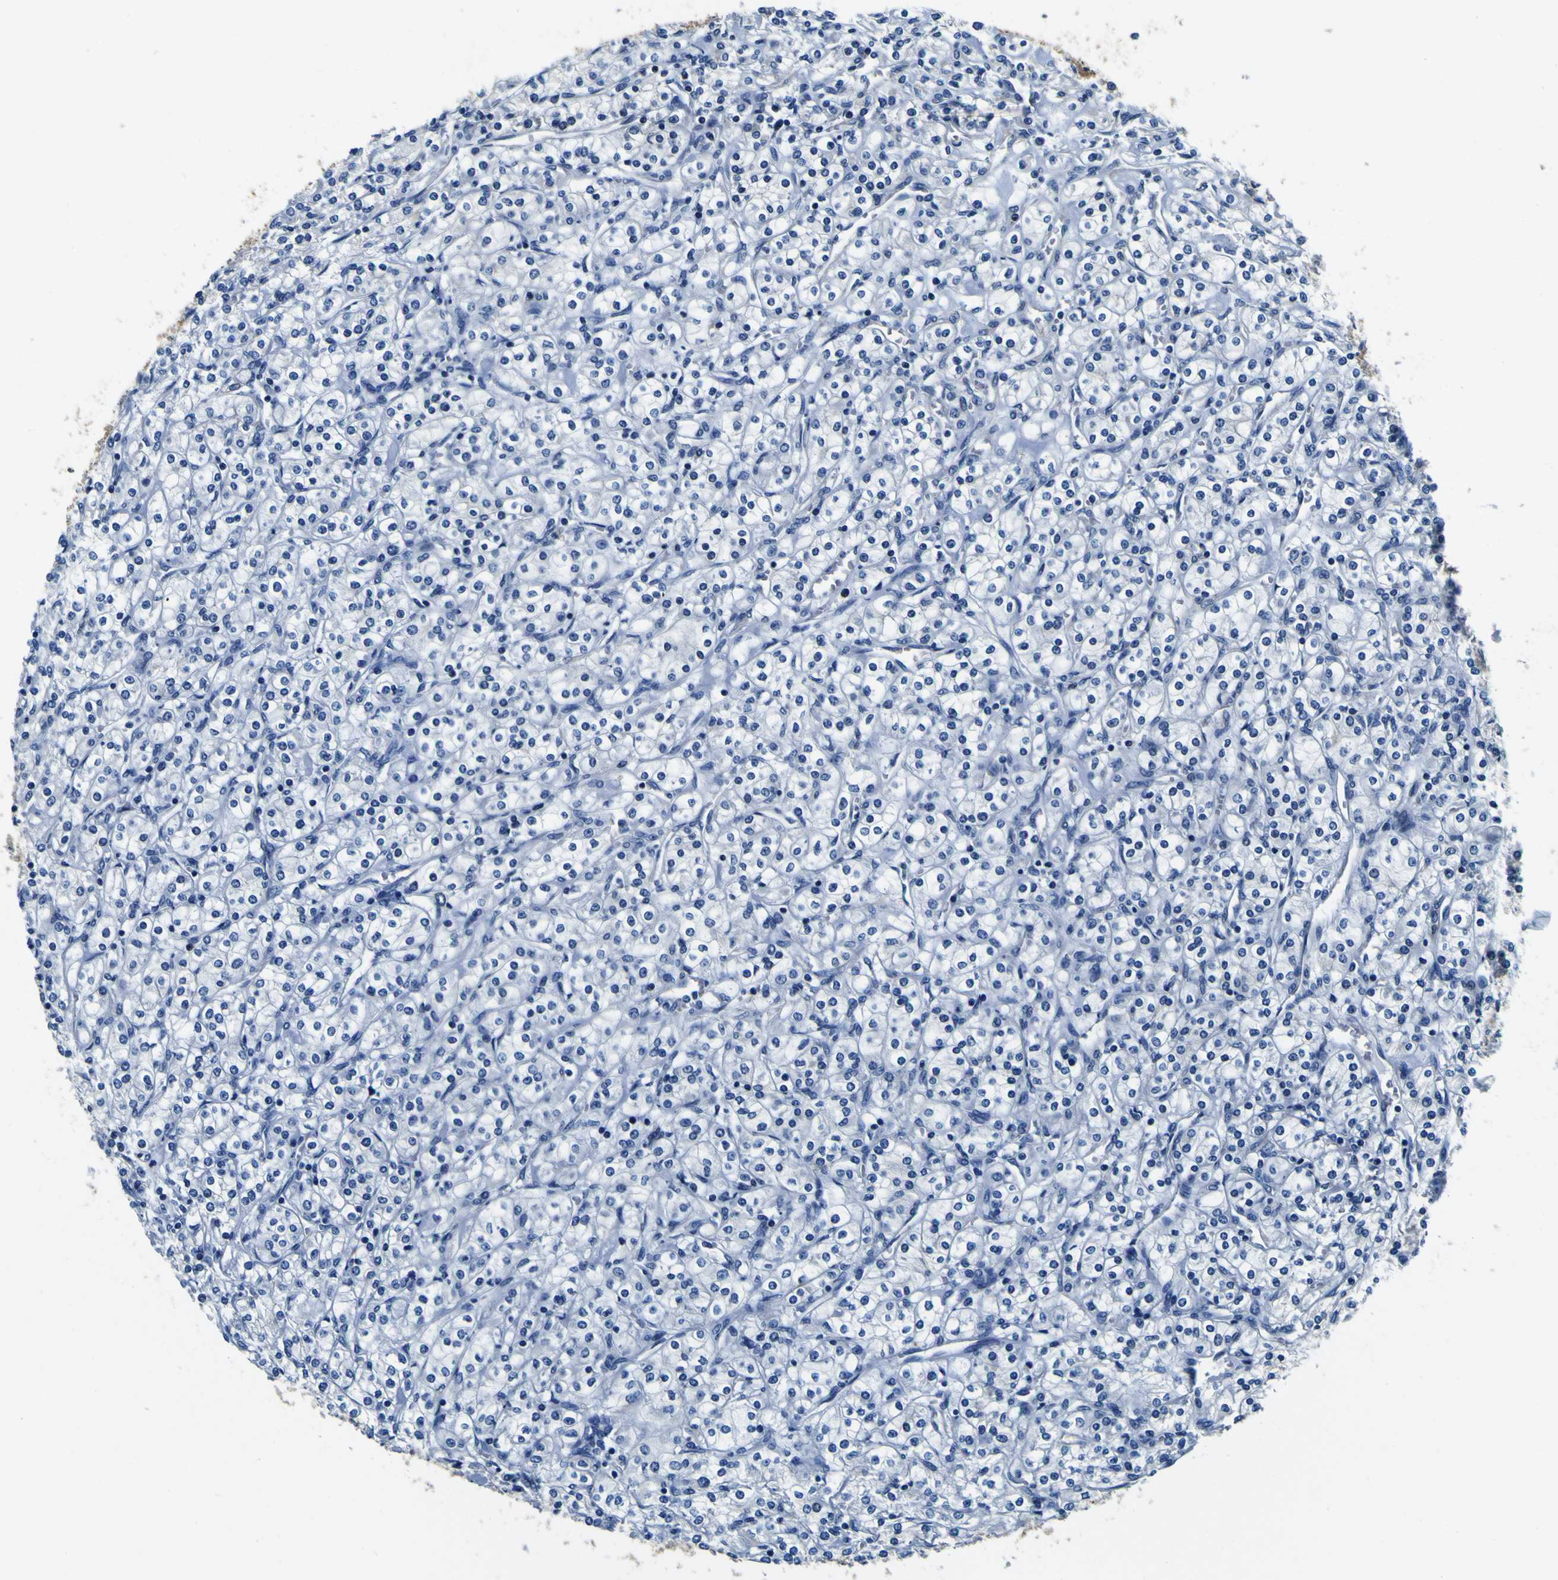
{"staining": {"intensity": "negative", "quantity": "none", "location": "none"}, "tissue": "renal cancer", "cell_type": "Tumor cells", "image_type": "cancer", "snomed": [{"axis": "morphology", "description": "Adenocarcinoma, NOS"}, {"axis": "topography", "description": "Kidney"}], "caption": "The micrograph exhibits no staining of tumor cells in renal cancer. (Stains: DAB IHC with hematoxylin counter stain, Microscopy: brightfield microscopy at high magnification).", "gene": "TUBA1B", "patient": {"sex": "male", "age": 77}}